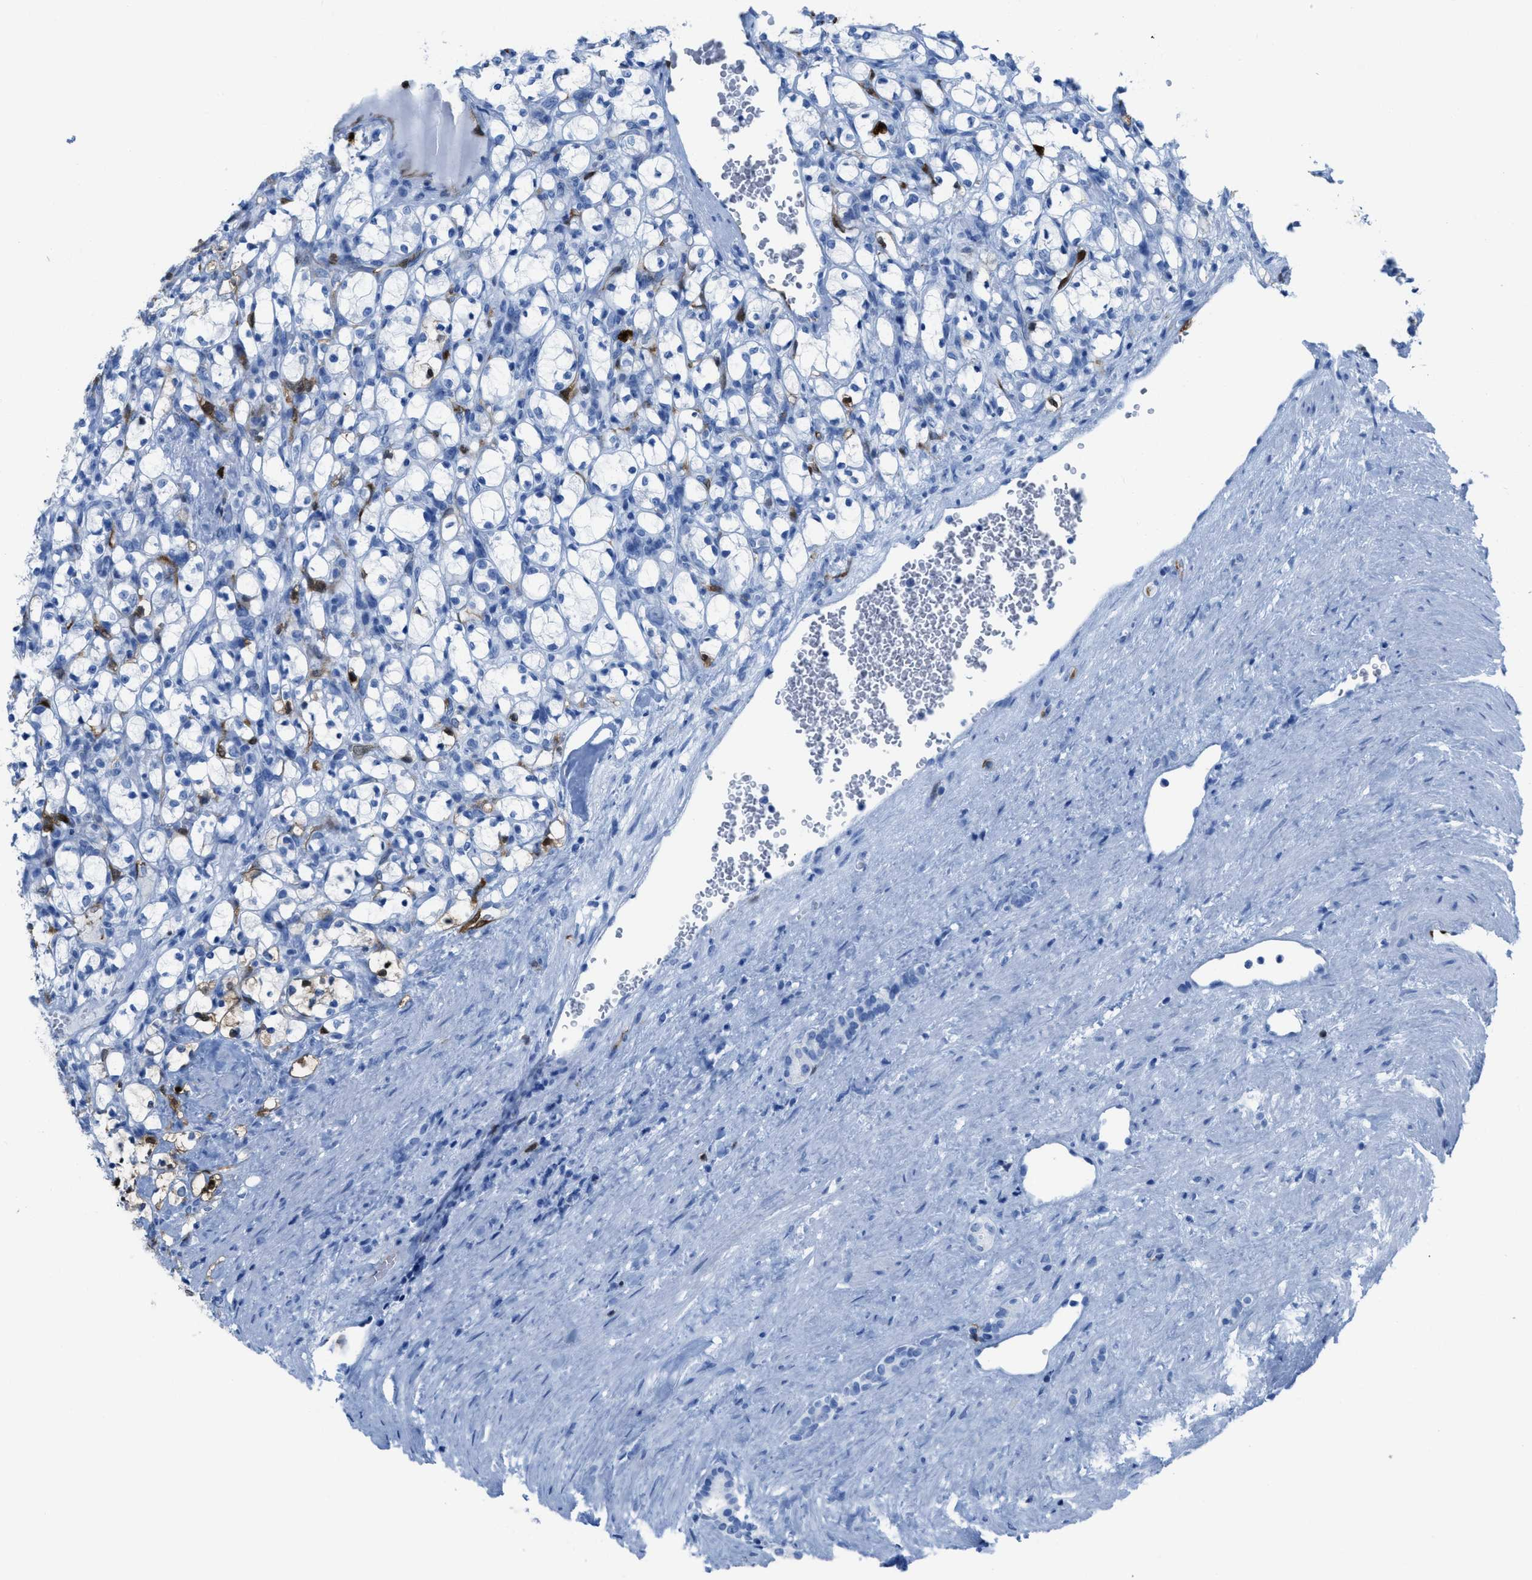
{"staining": {"intensity": "moderate", "quantity": "<25%", "location": "nuclear"}, "tissue": "renal cancer", "cell_type": "Tumor cells", "image_type": "cancer", "snomed": [{"axis": "morphology", "description": "Adenocarcinoma, NOS"}, {"axis": "topography", "description": "Kidney"}], "caption": "Immunohistochemistry (IHC) (DAB (3,3'-diaminobenzidine)) staining of human renal adenocarcinoma displays moderate nuclear protein staining in approximately <25% of tumor cells.", "gene": "CDKN2A", "patient": {"sex": "female", "age": 69}}